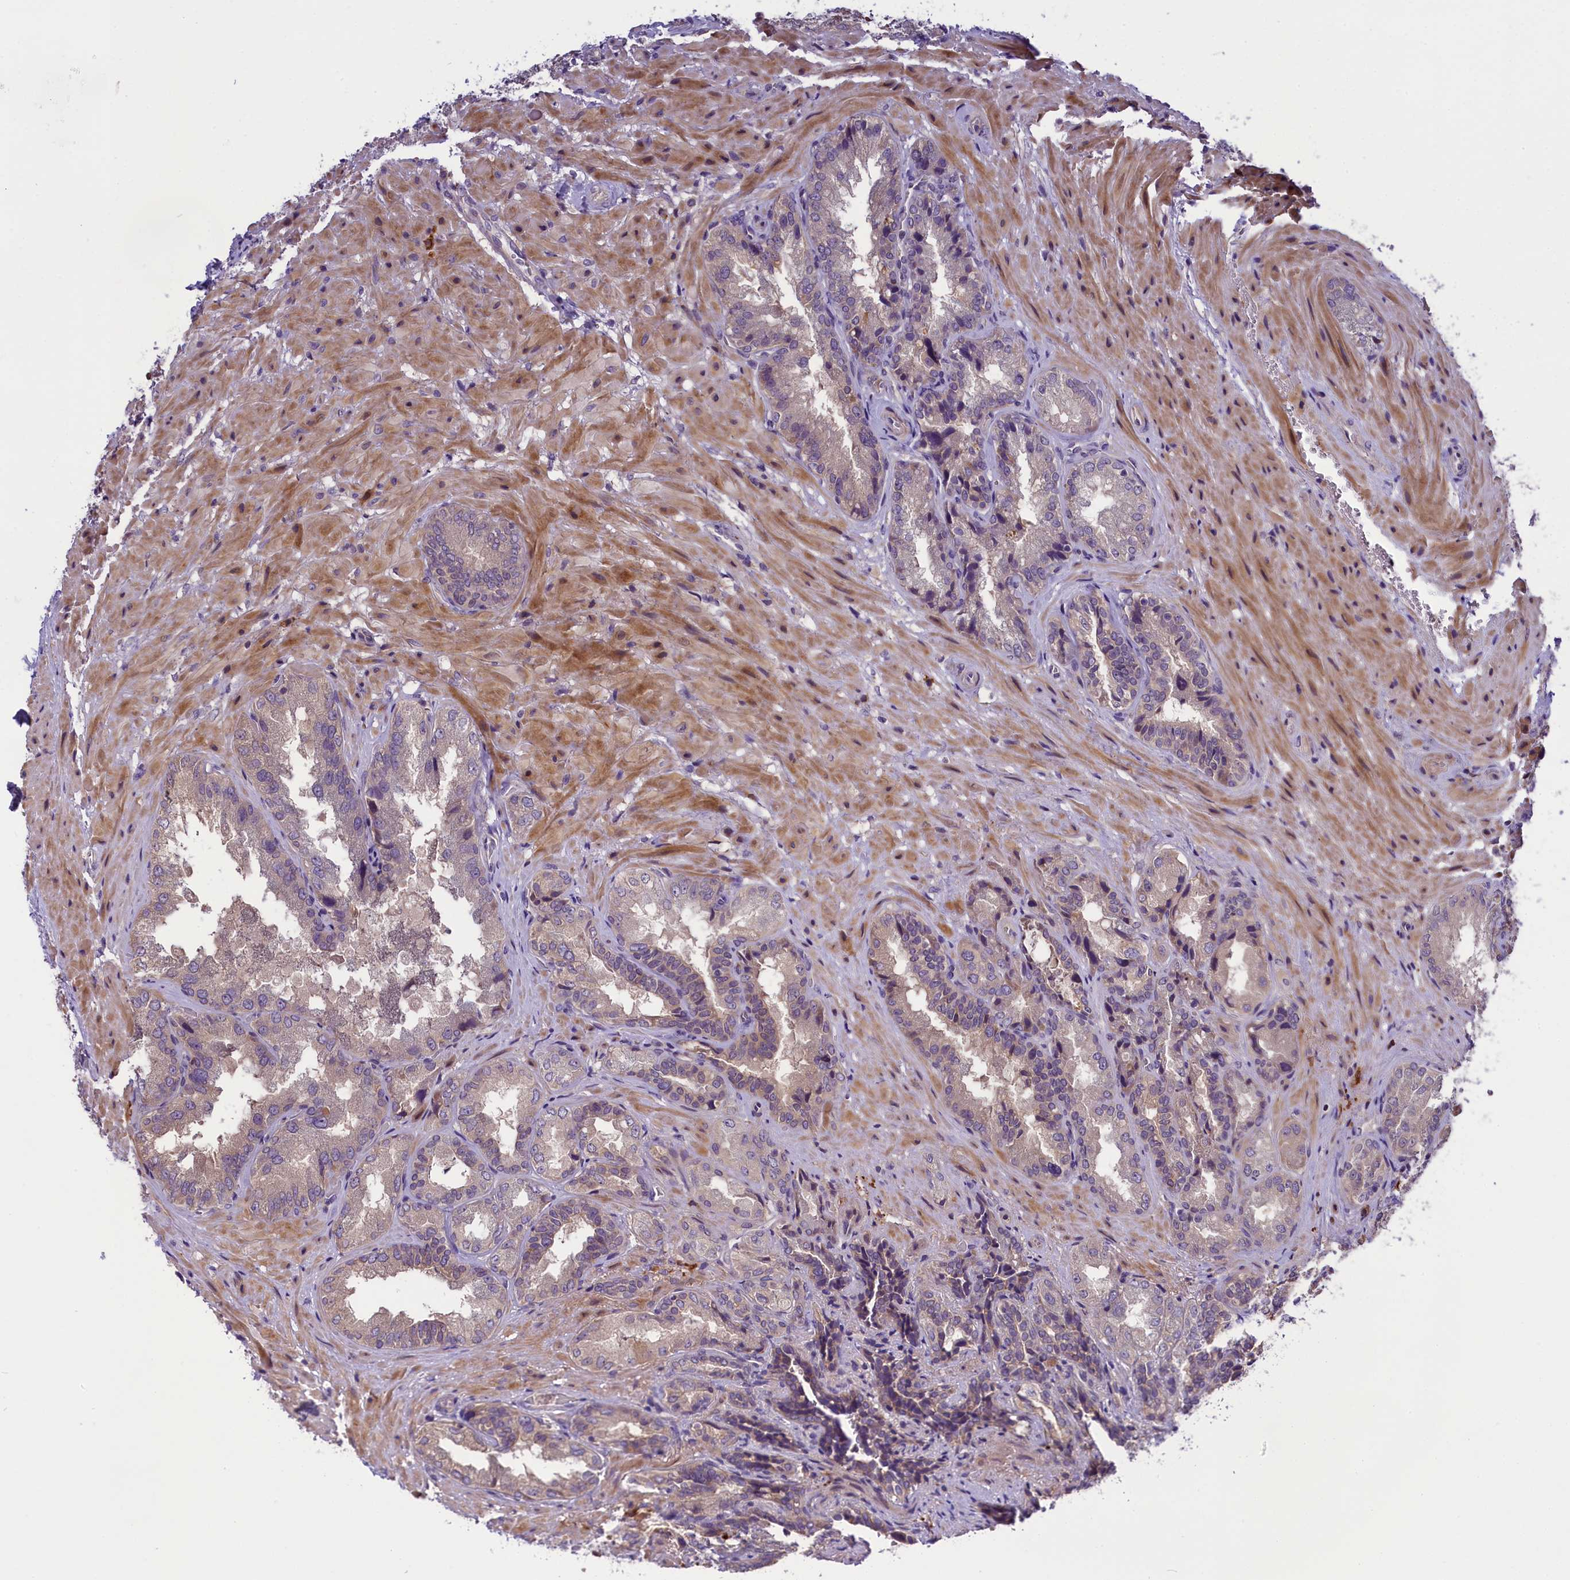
{"staining": {"intensity": "weak", "quantity": "25%-75%", "location": "cytoplasmic/membranous"}, "tissue": "seminal vesicle", "cell_type": "Glandular cells", "image_type": "normal", "snomed": [{"axis": "morphology", "description": "Normal tissue, NOS"}, {"axis": "topography", "description": "Seminal veicle"}, {"axis": "topography", "description": "Peripheral nerve tissue"}], "caption": "Immunohistochemistry (IHC) of normal seminal vesicle shows low levels of weak cytoplasmic/membranous staining in approximately 25%-75% of glandular cells.", "gene": "ABCC10", "patient": {"sex": "male", "age": 63}}